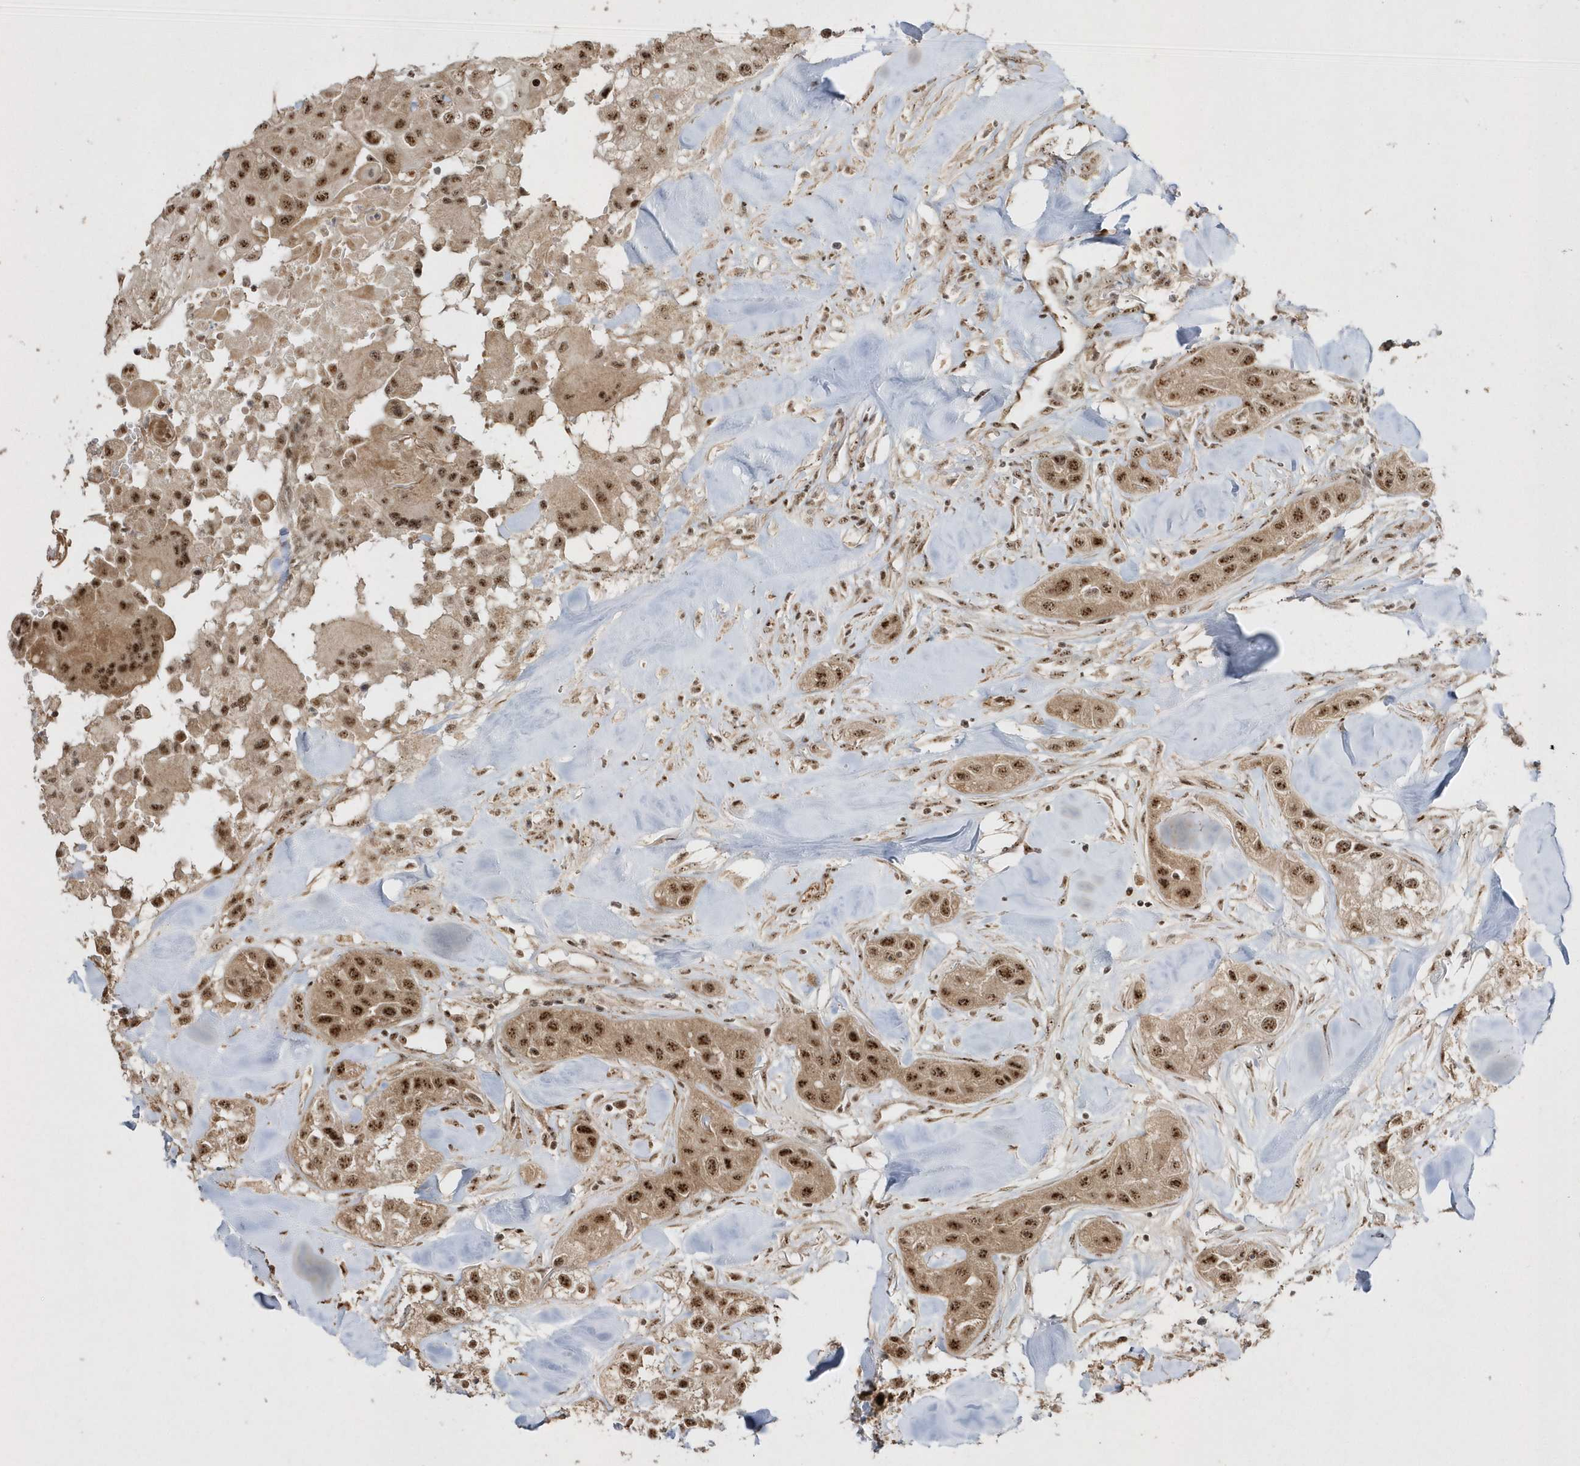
{"staining": {"intensity": "strong", "quantity": ">75%", "location": "nuclear"}, "tissue": "head and neck cancer", "cell_type": "Tumor cells", "image_type": "cancer", "snomed": [{"axis": "morphology", "description": "Normal tissue, NOS"}, {"axis": "morphology", "description": "Squamous cell carcinoma, NOS"}, {"axis": "topography", "description": "Skeletal muscle"}, {"axis": "topography", "description": "Head-Neck"}], "caption": "Squamous cell carcinoma (head and neck) stained with DAB IHC displays high levels of strong nuclear positivity in approximately >75% of tumor cells. (IHC, brightfield microscopy, high magnification).", "gene": "POLR3B", "patient": {"sex": "male", "age": 51}}